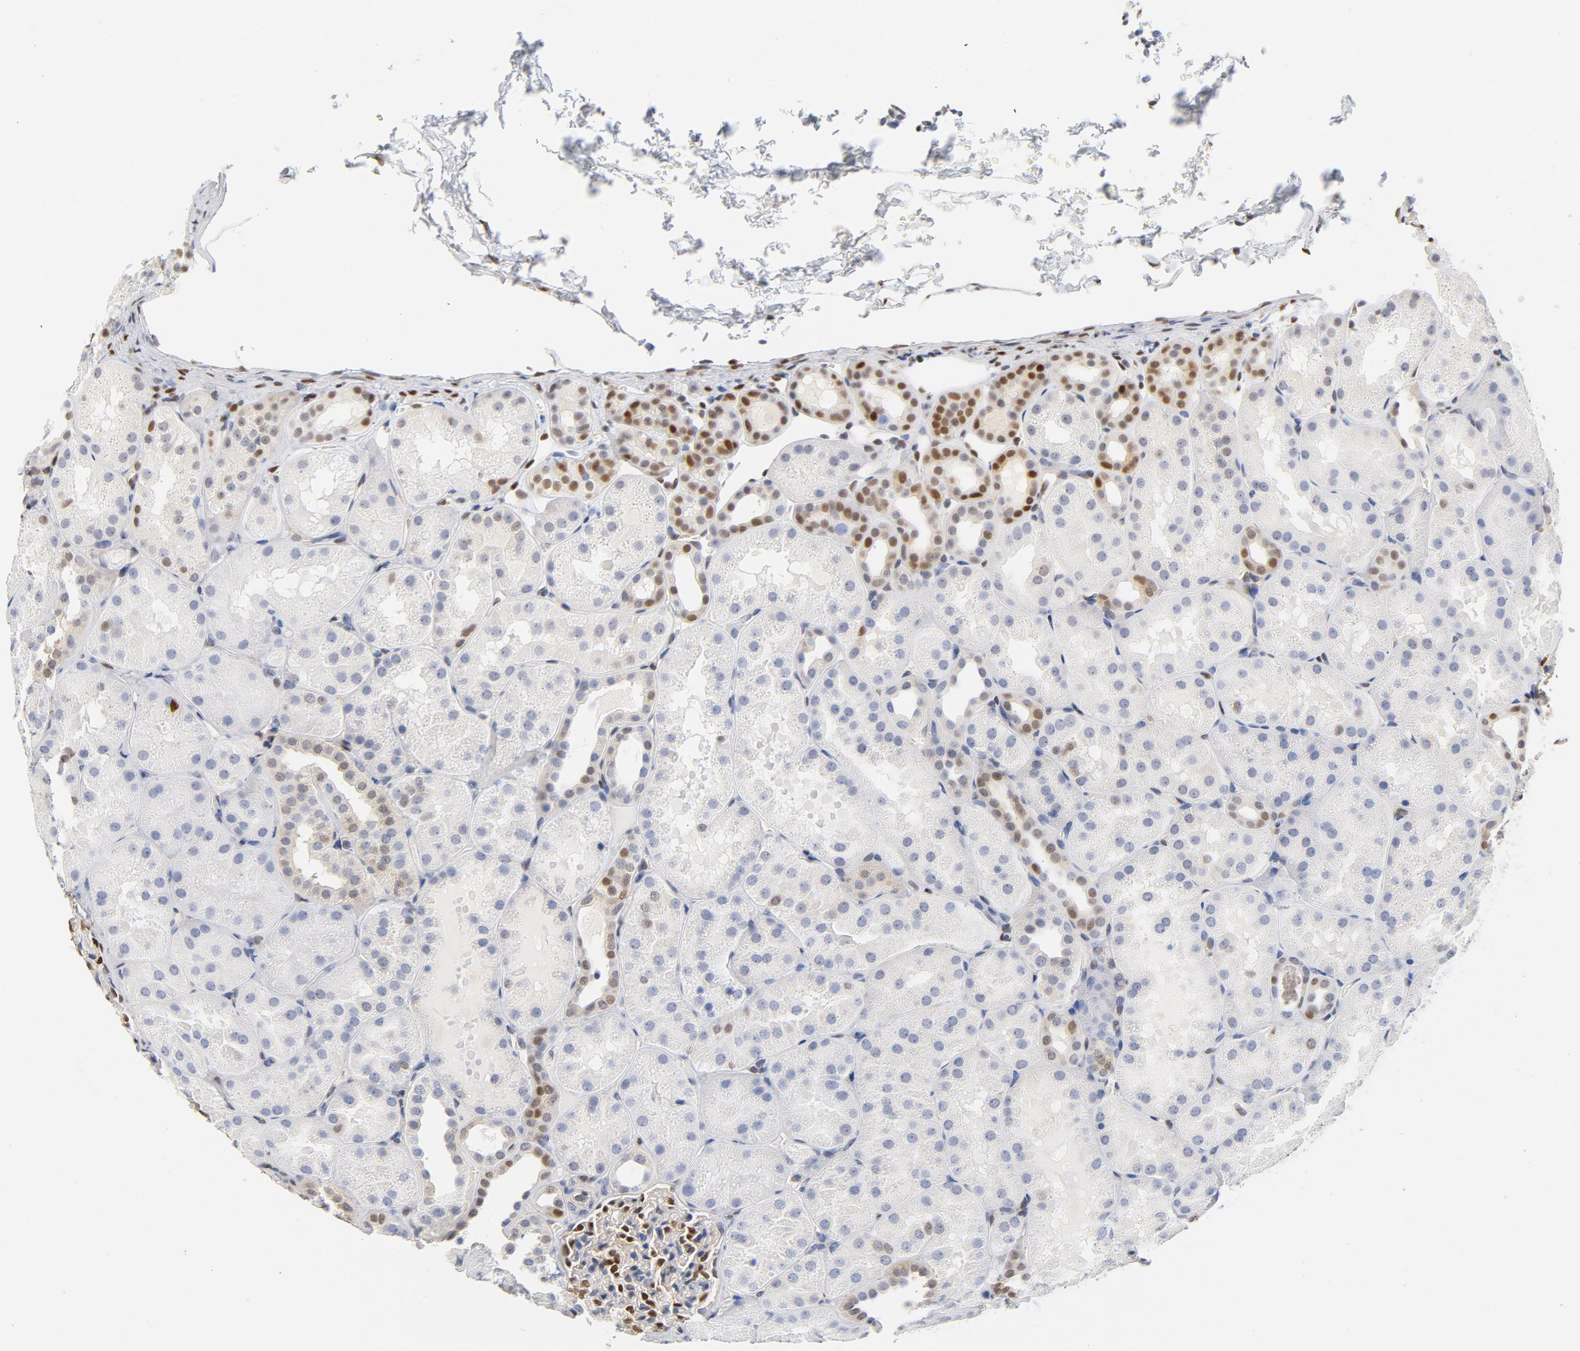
{"staining": {"intensity": "strong", "quantity": "25%-75%", "location": "cytoplasmic/membranous,nuclear"}, "tissue": "kidney", "cell_type": "Cells in glomeruli", "image_type": "normal", "snomed": [{"axis": "morphology", "description": "Normal tissue, NOS"}, {"axis": "topography", "description": "Kidney"}], "caption": "A brown stain labels strong cytoplasmic/membranous,nuclear staining of a protein in cells in glomeruli of benign human kidney.", "gene": "CDKN1B", "patient": {"sex": "male", "age": 28}}